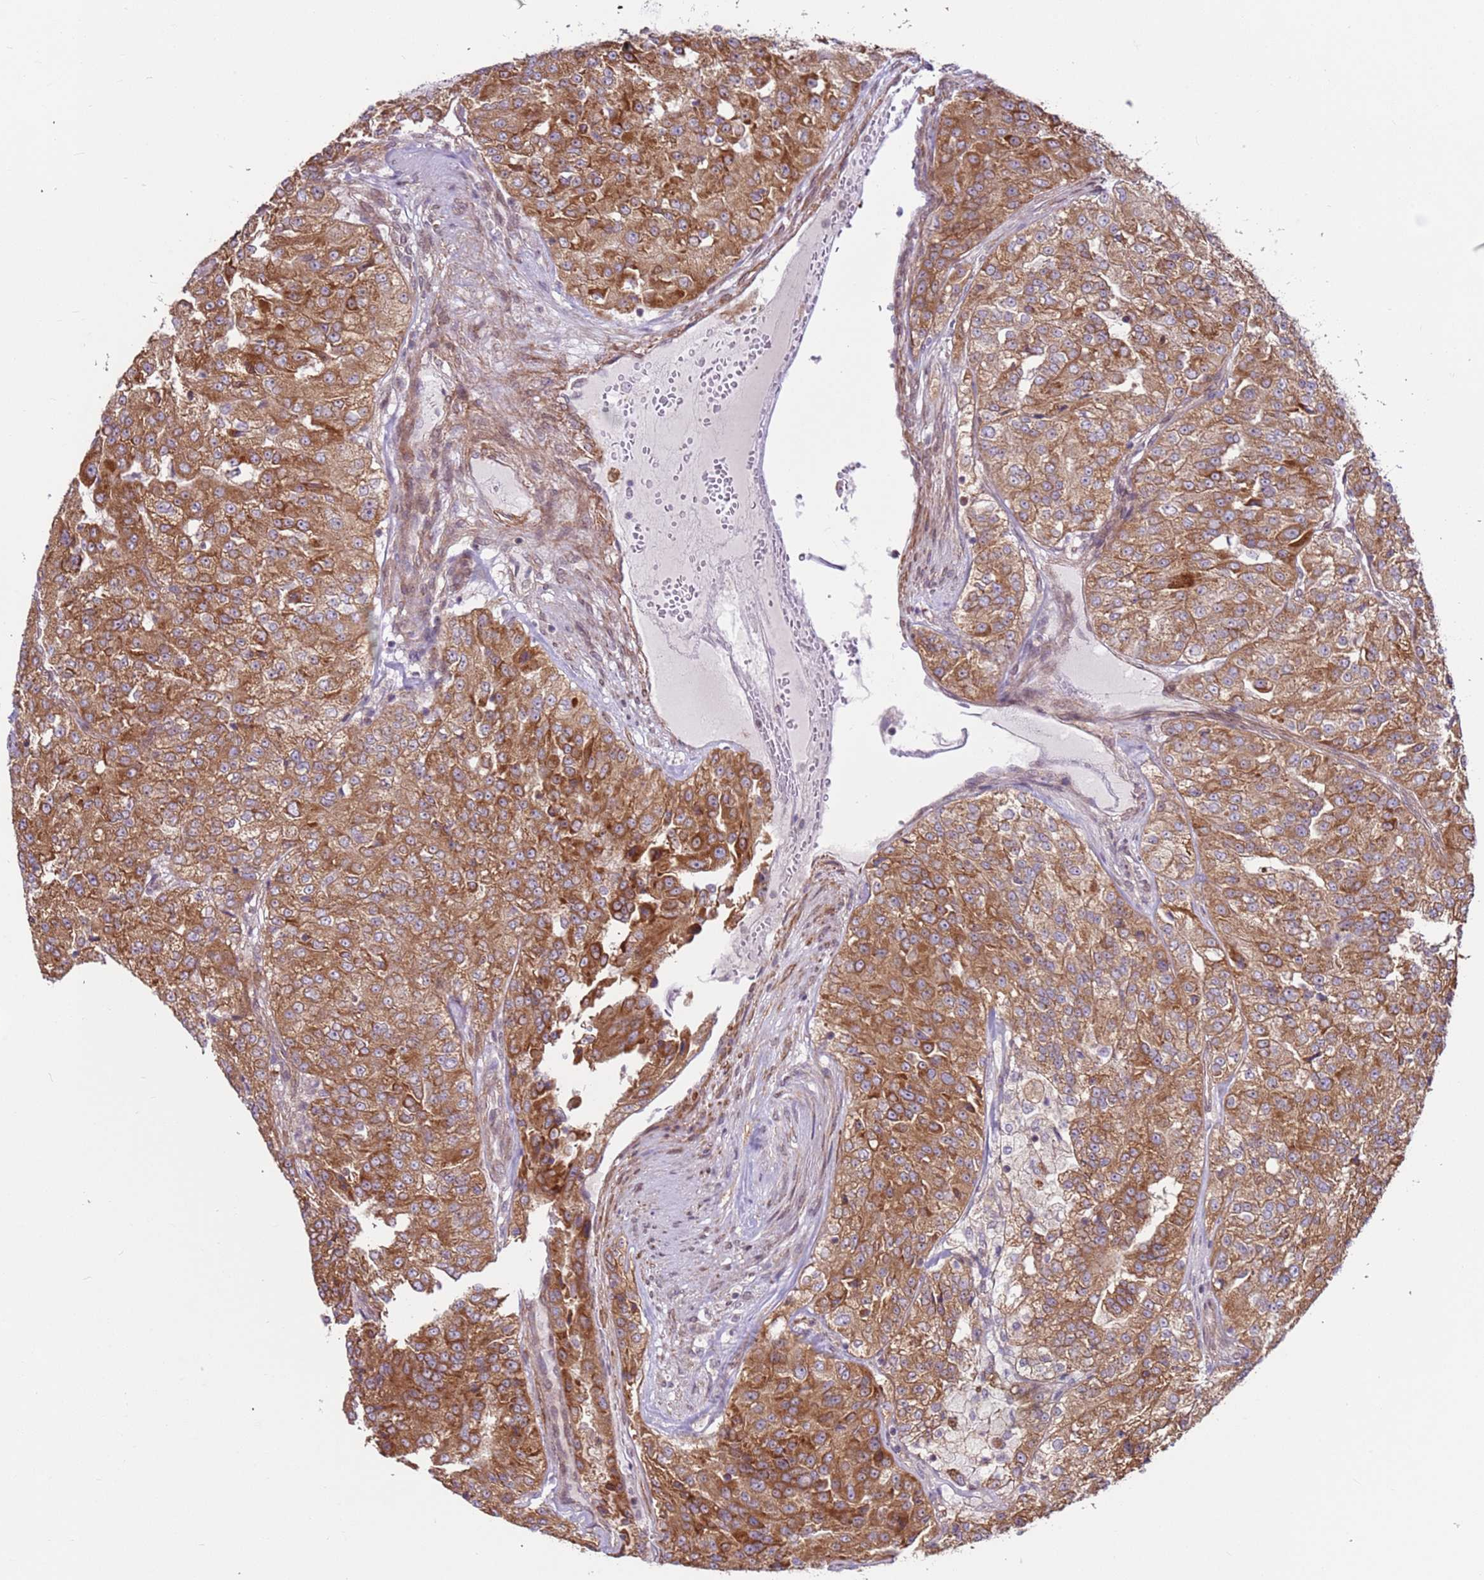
{"staining": {"intensity": "moderate", "quantity": ">75%", "location": "cytoplasmic/membranous"}, "tissue": "renal cancer", "cell_type": "Tumor cells", "image_type": "cancer", "snomed": [{"axis": "morphology", "description": "Adenocarcinoma, NOS"}, {"axis": "topography", "description": "Kidney"}], "caption": "Adenocarcinoma (renal) stained with immunohistochemistry shows moderate cytoplasmic/membranous staining in approximately >75% of tumor cells.", "gene": "DCAF4", "patient": {"sex": "female", "age": 63}}